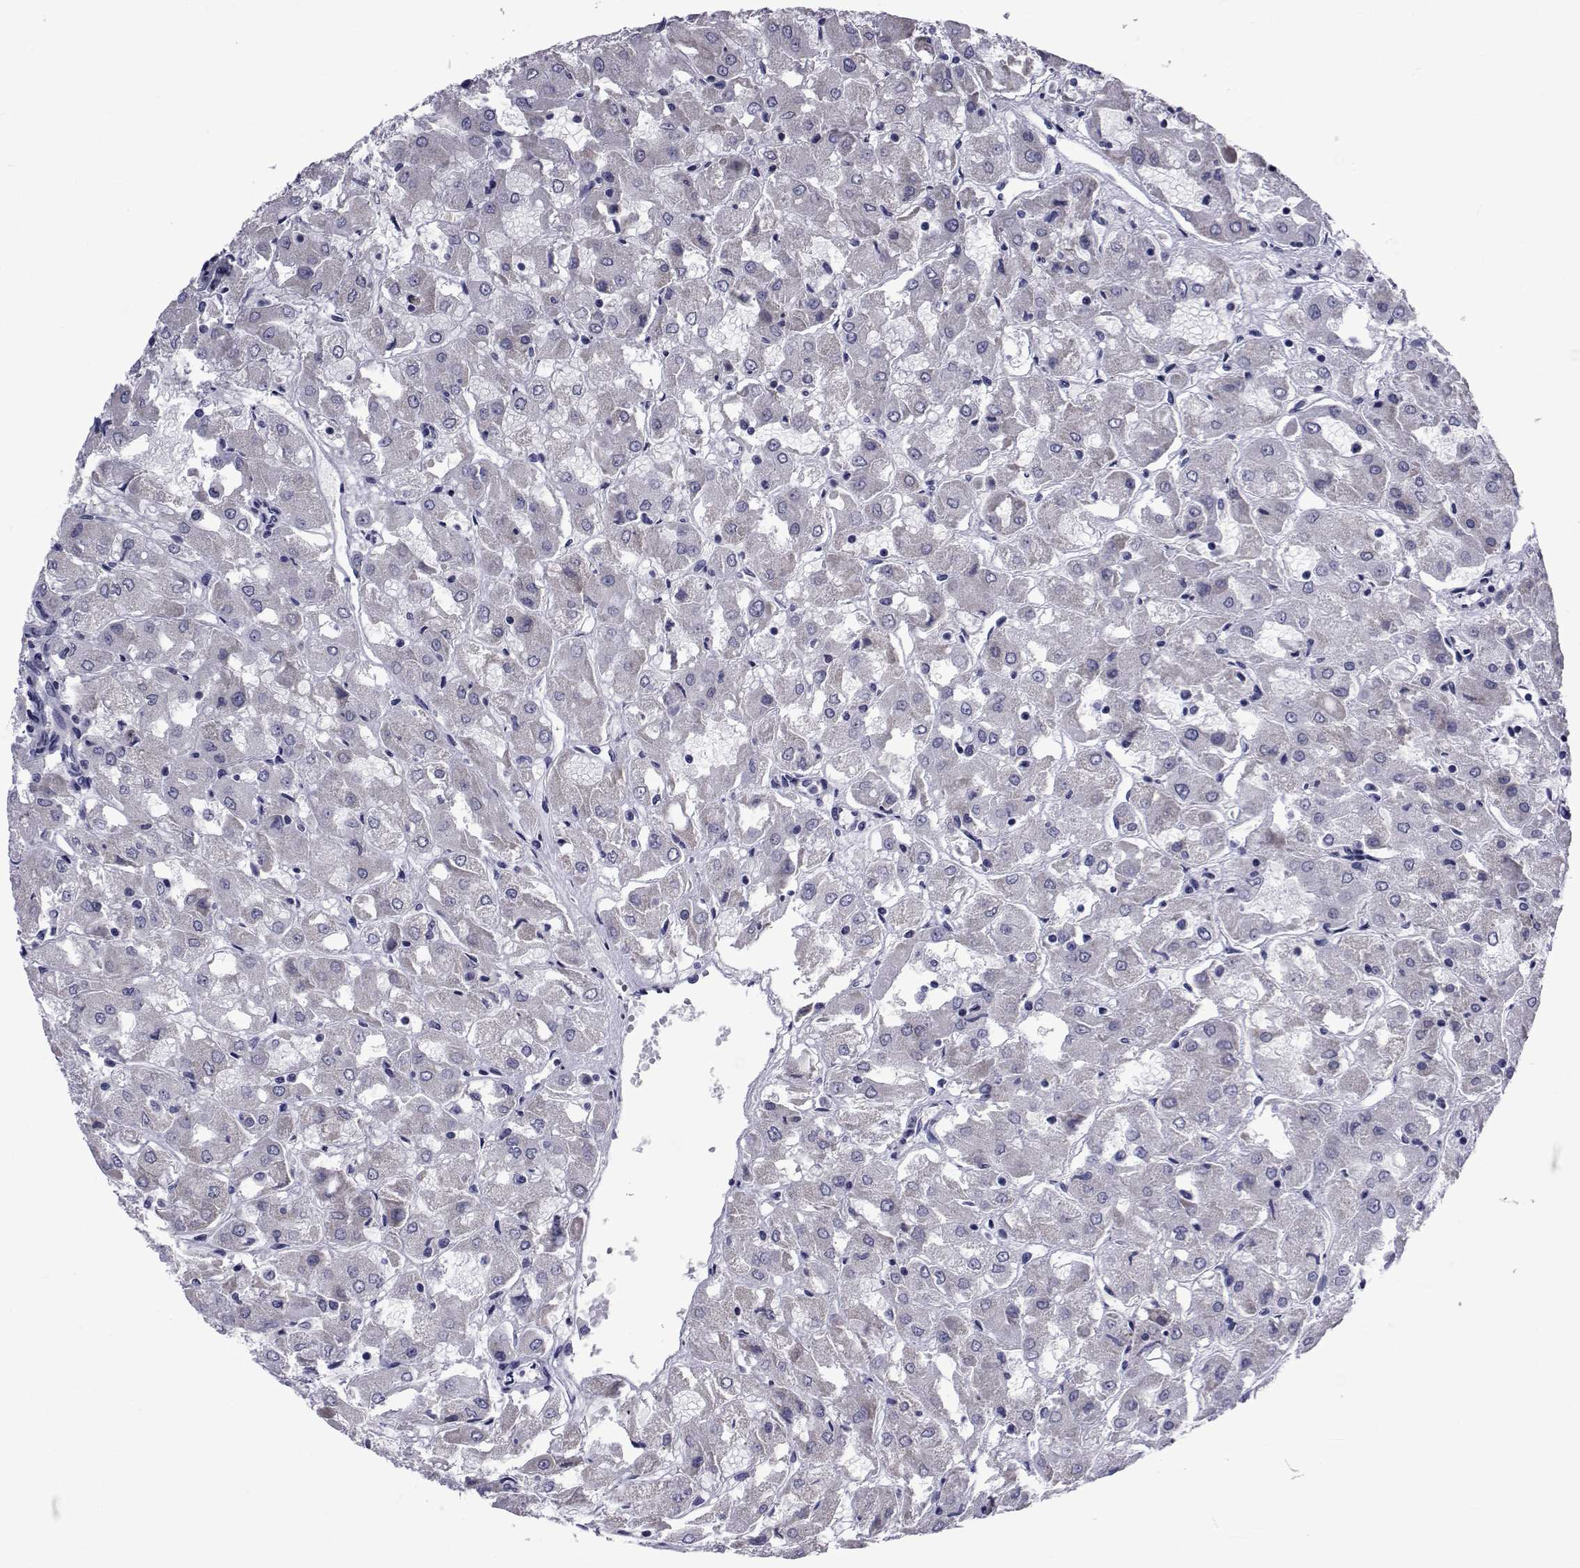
{"staining": {"intensity": "negative", "quantity": "none", "location": "none"}, "tissue": "renal cancer", "cell_type": "Tumor cells", "image_type": "cancer", "snomed": [{"axis": "morphology", "description": "Adenocarcinoma, NOS"}, {"axis": "topography", "description": "Kidney"}], "caption": "This photomicrograph is of renal cancer (adenocarcinoma) stained with immunohistochemistry to label a protein in brown with the nuclei are counter-stained blue. There is no staining in tumor cells.", "gene": "GKAP1", "patient": {"sex": "male", "age": 72}}